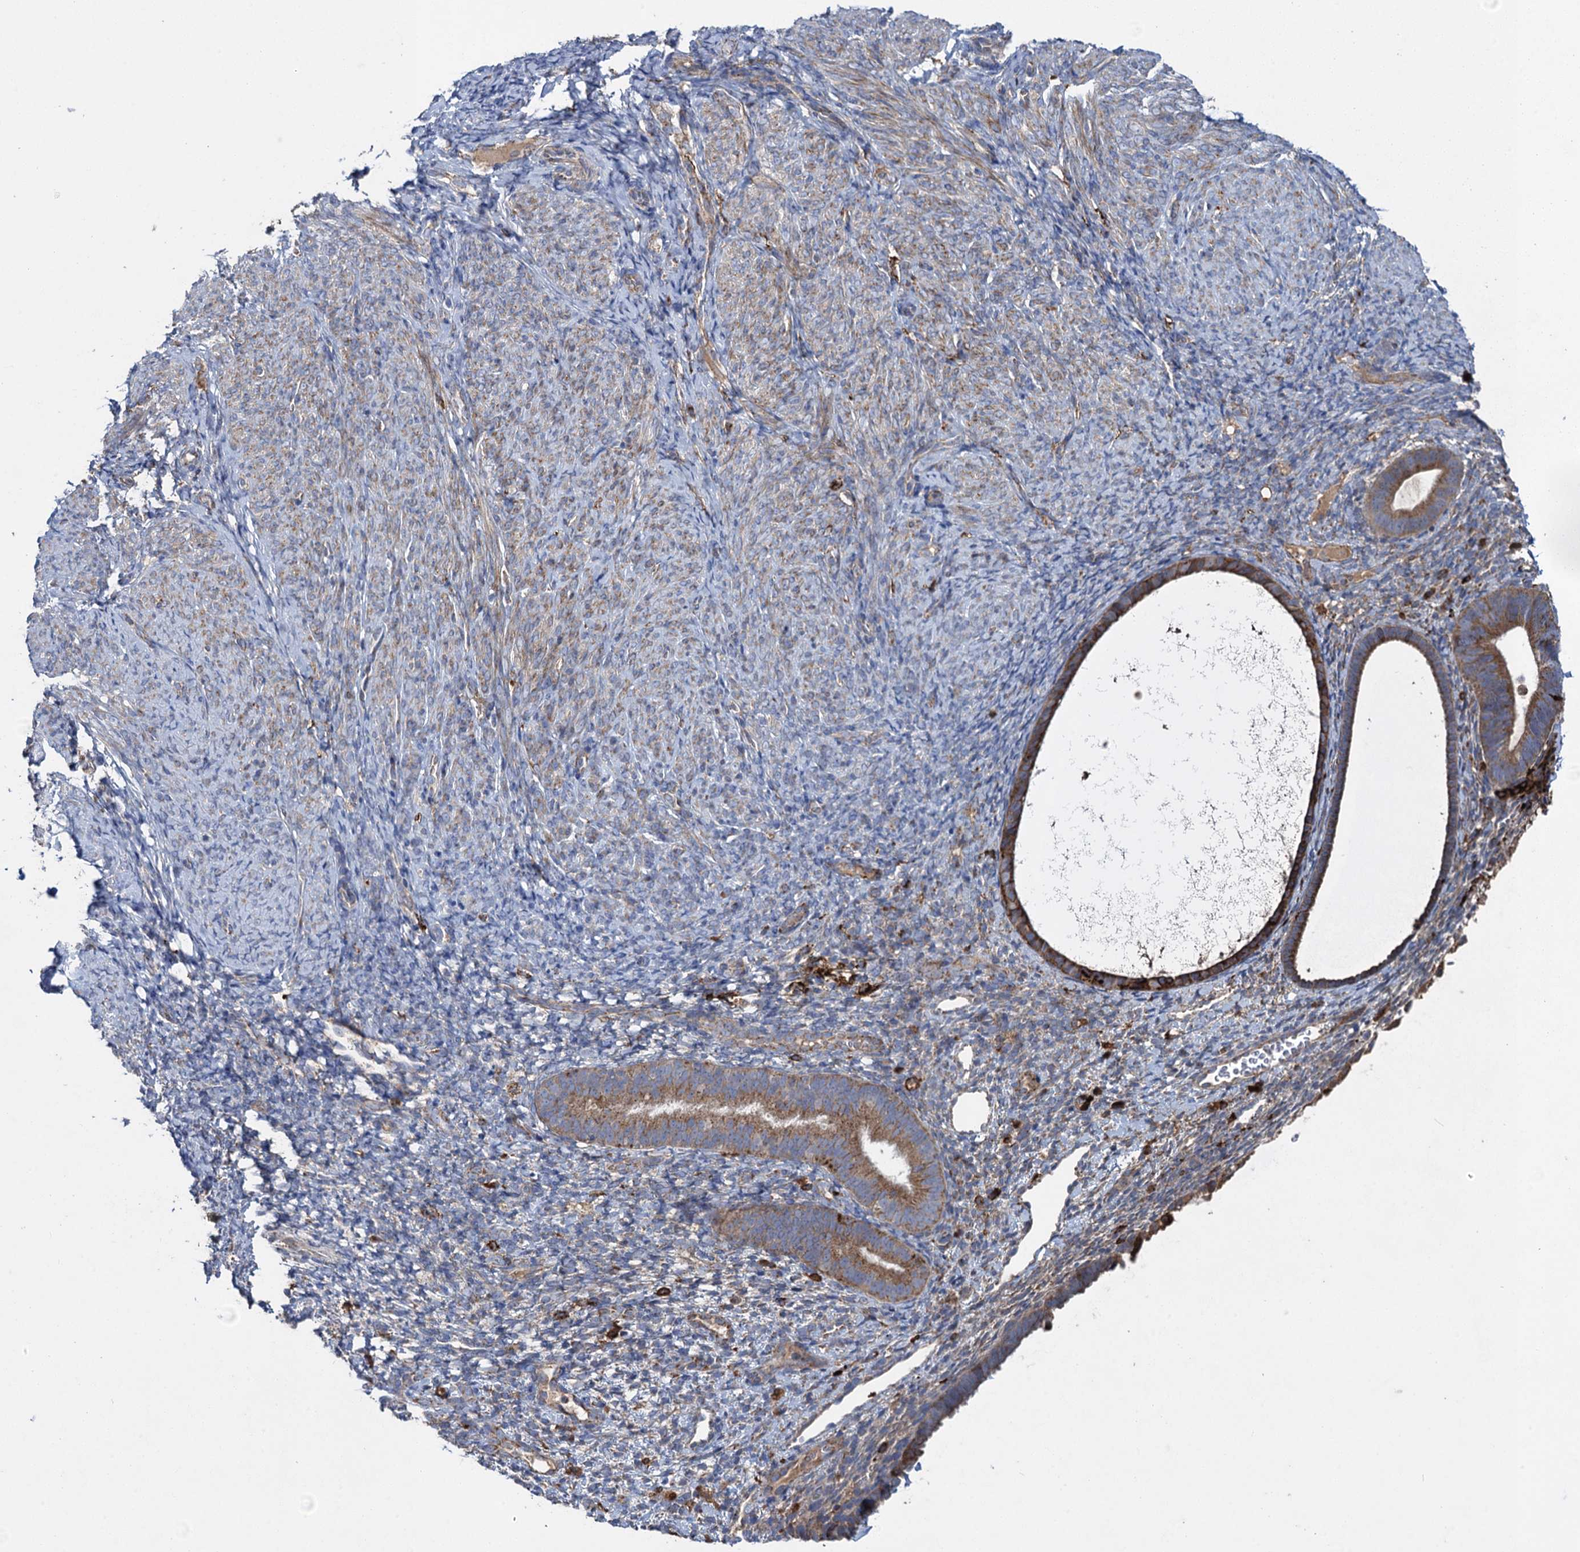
{"staining": {"intensity": "negative", "quantity": "none", "location": "none"}, "tissue": "endometrium", "cell_type": "Cells in endometrial stroma", "image_type": "normal", "snomed": [{"axis": "morphology", "description": "Normal tissue, NOS"}, {"axis": "topography", "description": "Endometrium"}], "caption": "There is no significant staining in cells in endometrial stroma of endometrium. (DAB immunohistochemistry (IHC) visualized using brightfield microscopy, high magnification).", "gene": "TXNDC11", "patient": {"sex": "female", "age": 65}}